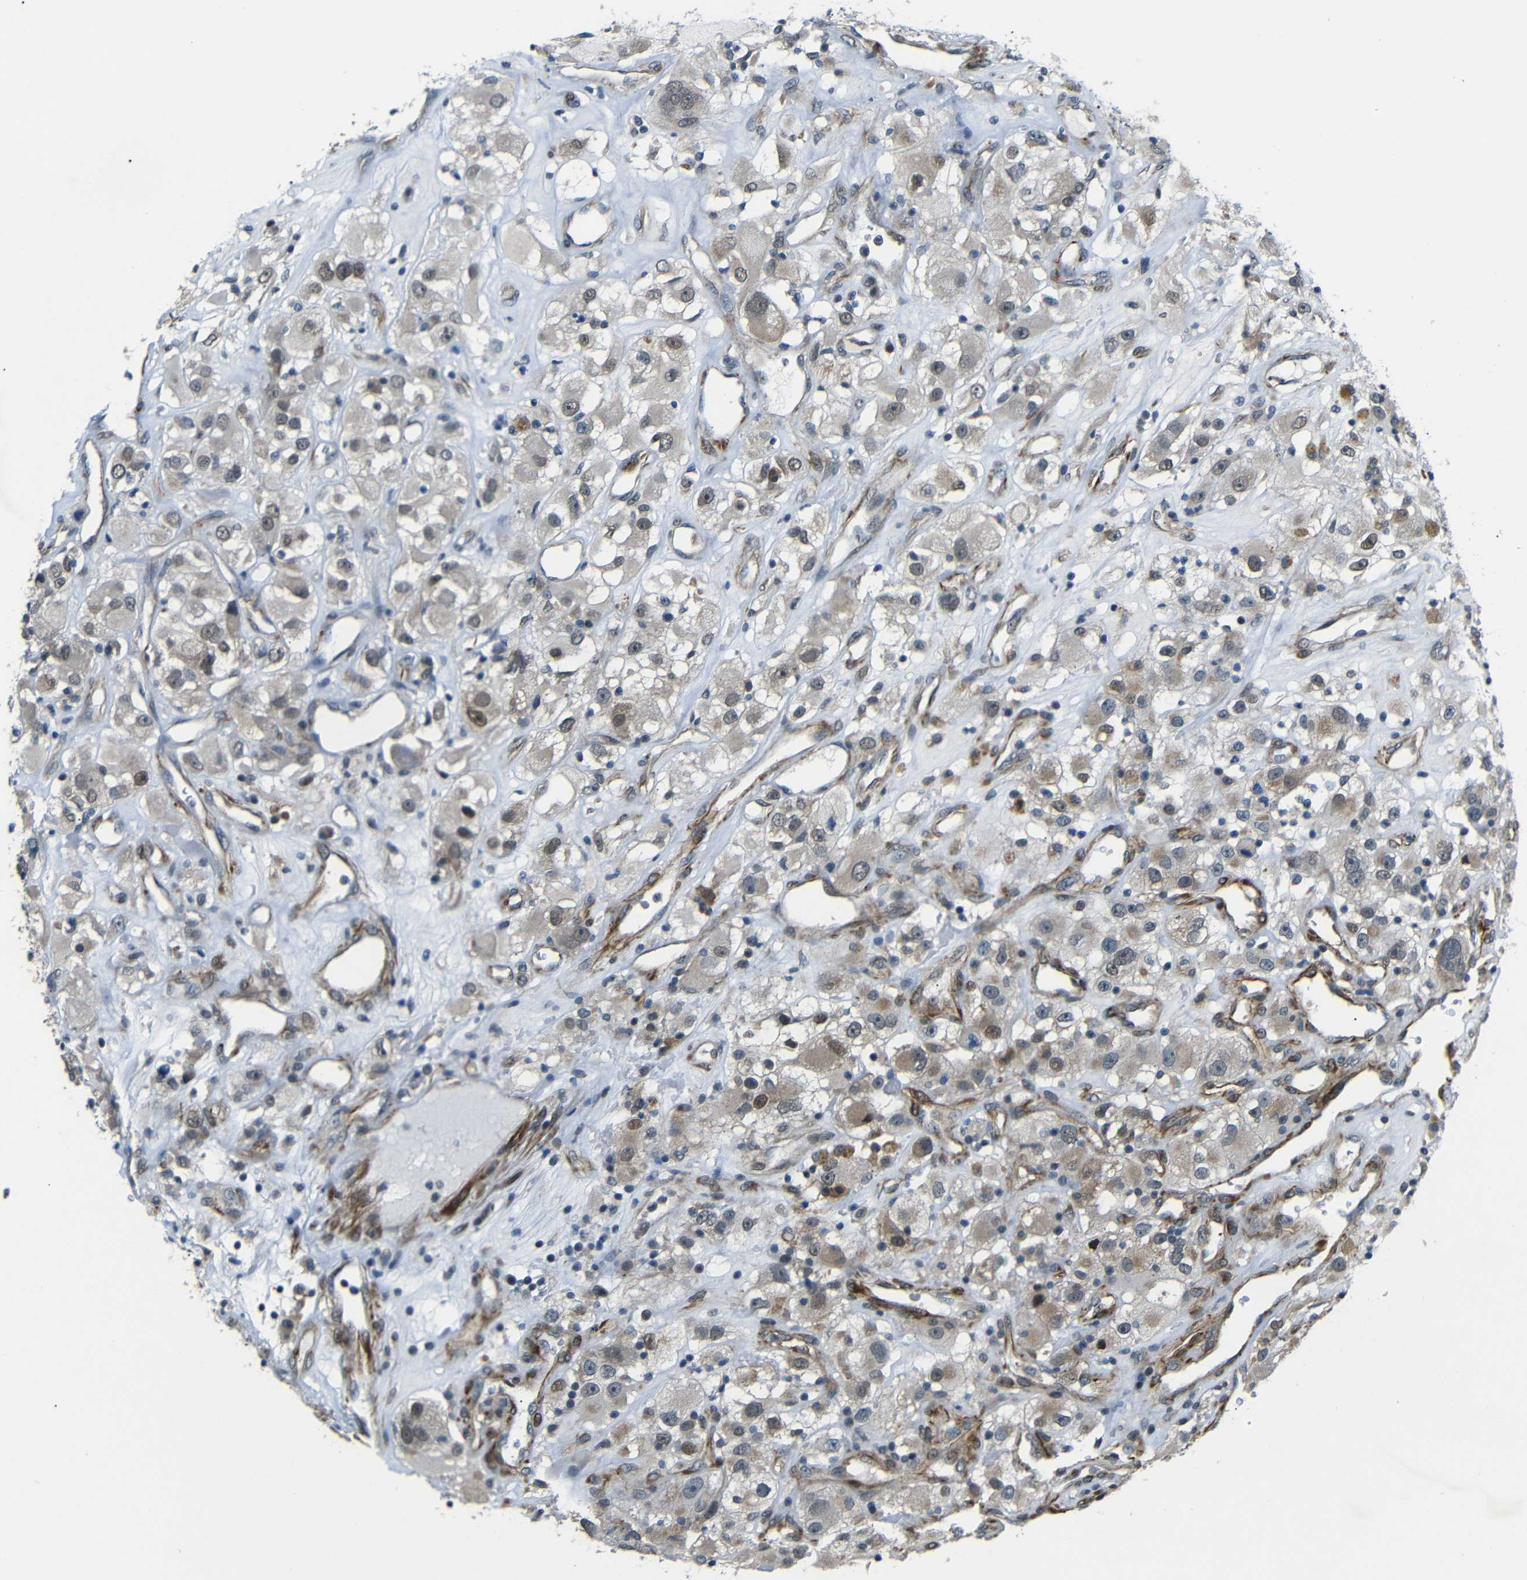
{"staining": {"intensity": "moderate", "quantity": "25%-75%", "location": "cytoplasmic/membranous,nuclear"}, "tissue": "renal cancer", "cell_type": "Tumor cells", "image_type": "cancer", "snomed": [{"axis": "morphology", "description": "Adenocarcinoma, NOS"}, {"axis": "topography", "description": "Kidney"}], "caption": "A brown stain highlights moderate cytoplasmic/membranous and nuclear staining of a protein in renal cancer (adenocarcinoma) tumor cells.", "gene": "SYDE1", "patient": {"sex": "female", "age": 52}}